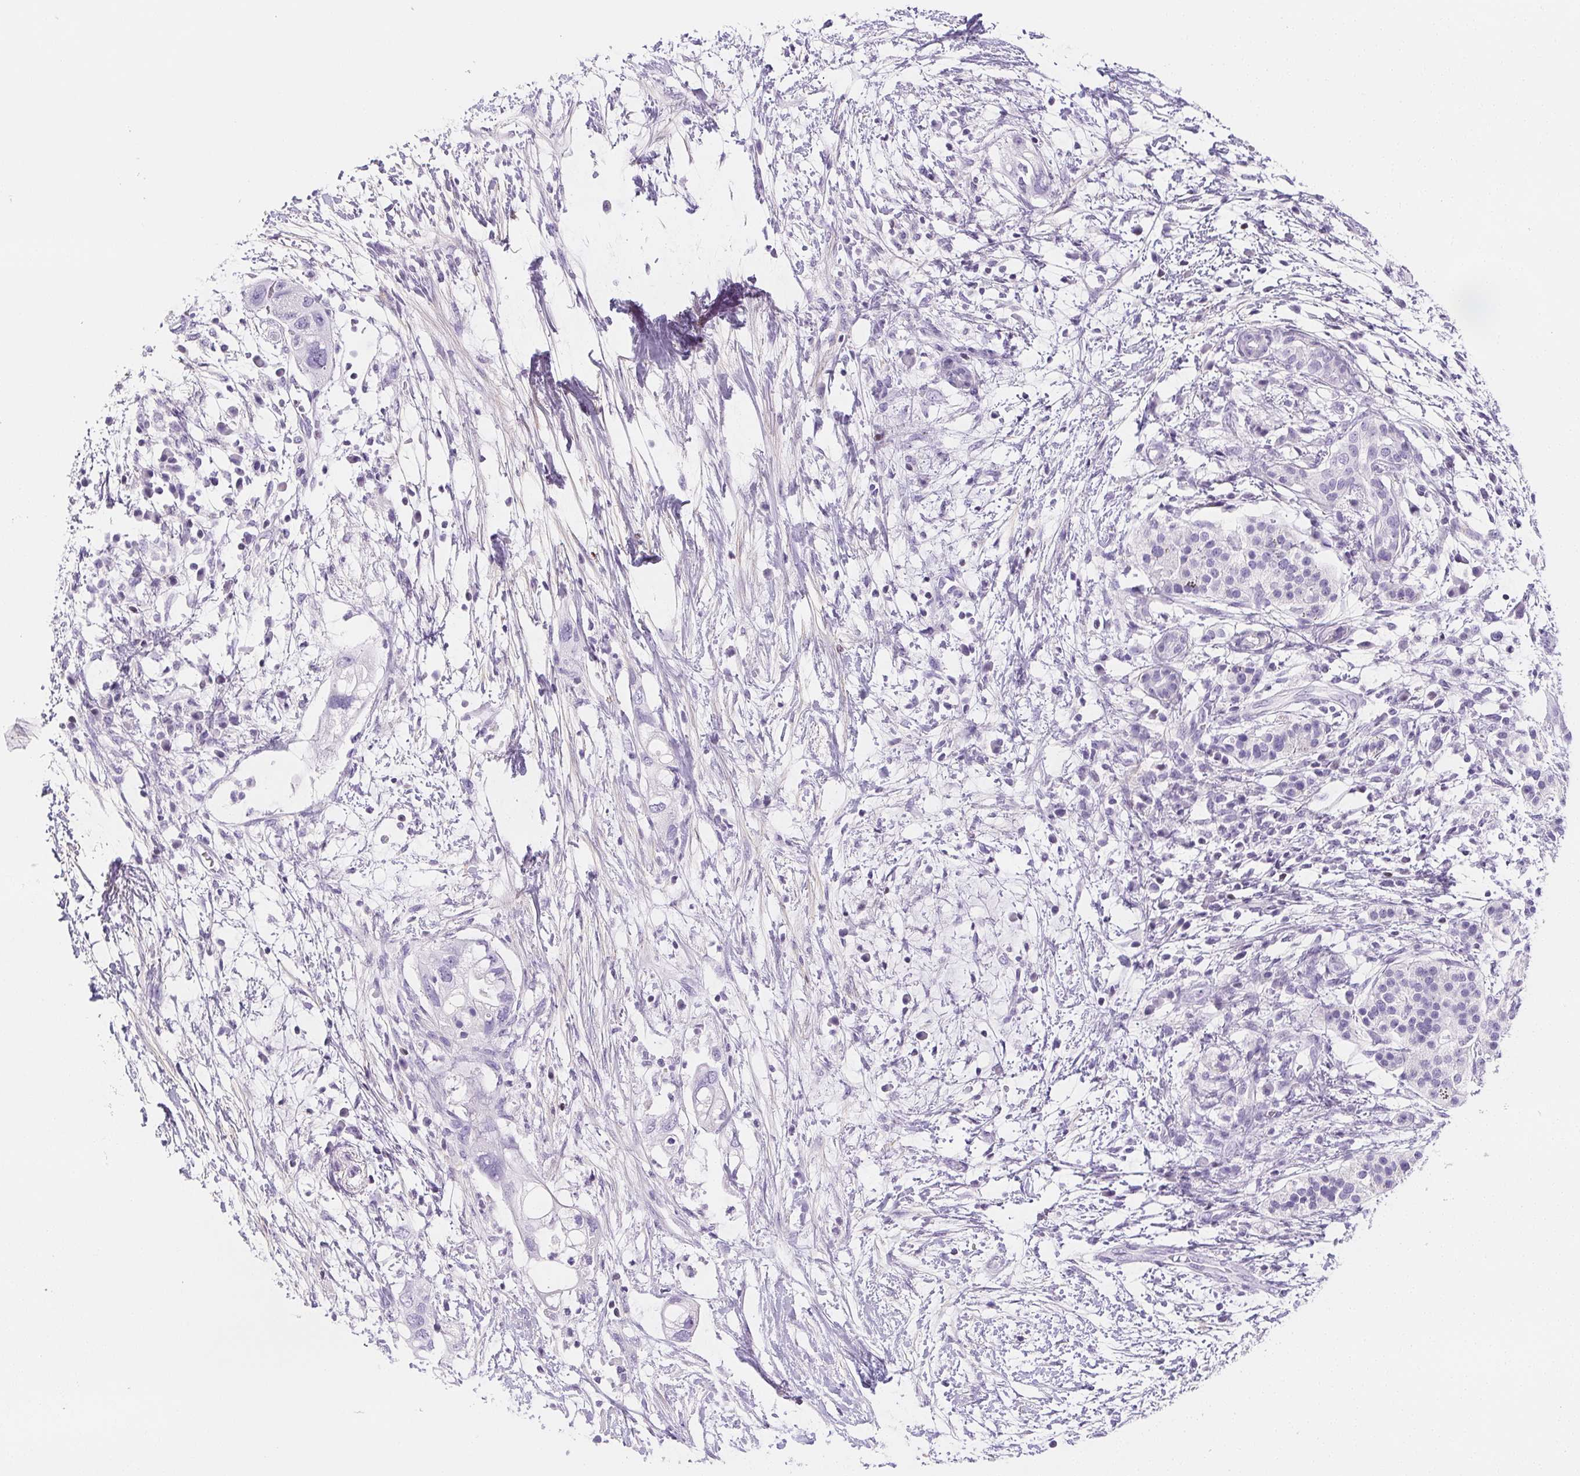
{"staining": {"intensity": "negative", "quantity": "none", "location": "none"}, "tissue": "pancreatic cancer", "cell_type": "Tumor cells", "image_type": "cancer", "snomed": [{"axis": "morphology", "description": "Adenocarcinoma, NOS"}, {"axis": "topography", "description": "Pancreas"}], "caption": "An IHC micrograph of pancreatic cancer is shown. There is no staining in tumor cells of pancreatic cancer.", "gene": "BEND2", "patient": {"sex": "female", "age": 72}}